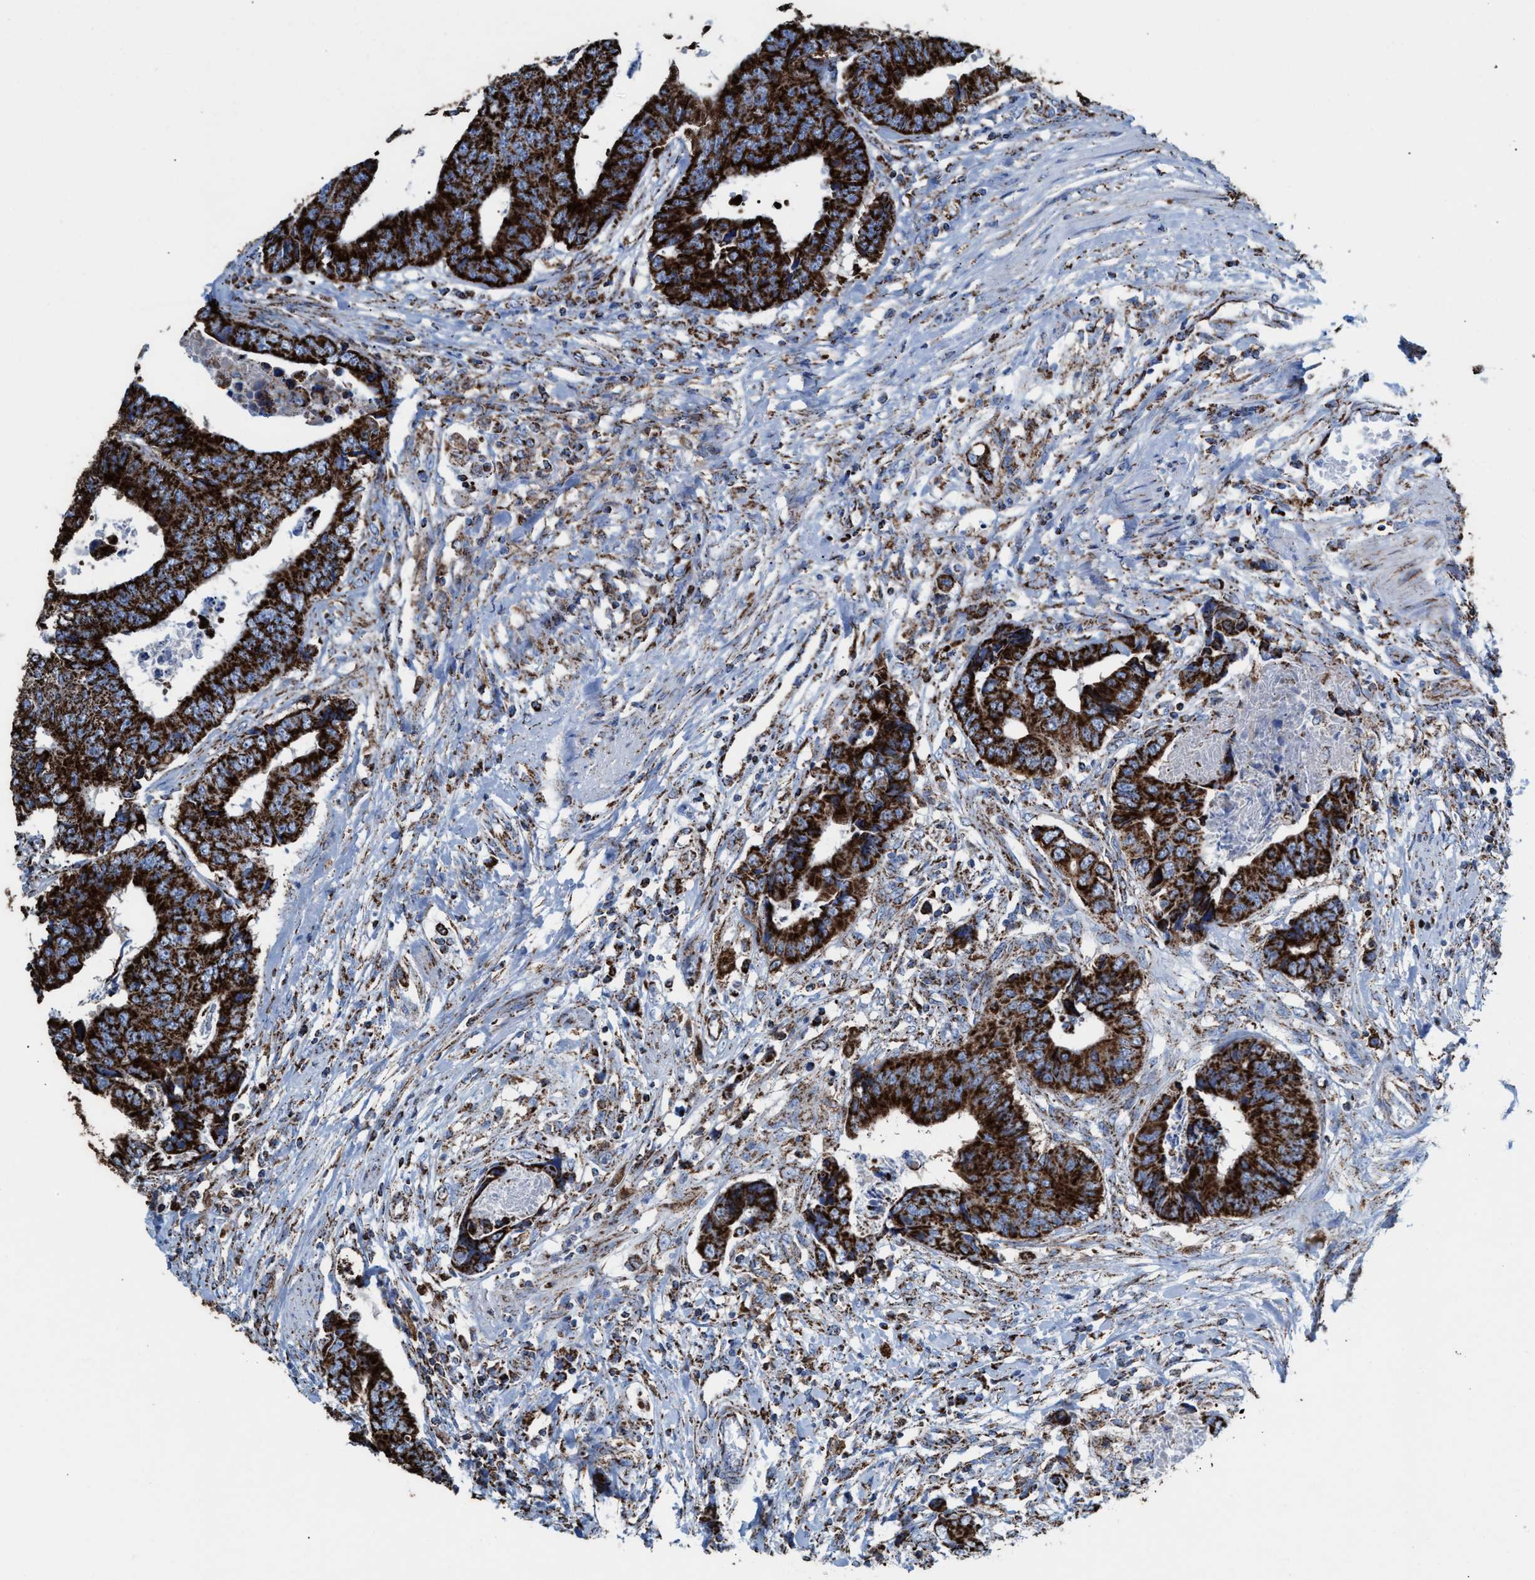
{"staining": {"intensity": "strong", "quantity": ">75%", "location": "cytoplasmic/membranous"}, "tissue": "colorectal cancer", "cell_type": "Tumor cells", "image_type": "cancer", "snomed": [{"axis": "morphology", "description": "Adenocarcinoma, NOS"}, {"axis": "topography", "description": "Rectum"}], "caption": "Colorectal cancer tissue displays strong cytoplasmic/membranous expression in approximately >75% of tumor cells, visualized by immunohistochemistry.", "gene": "ECHS1", "patient": {"sex": "male", "age": 84}}